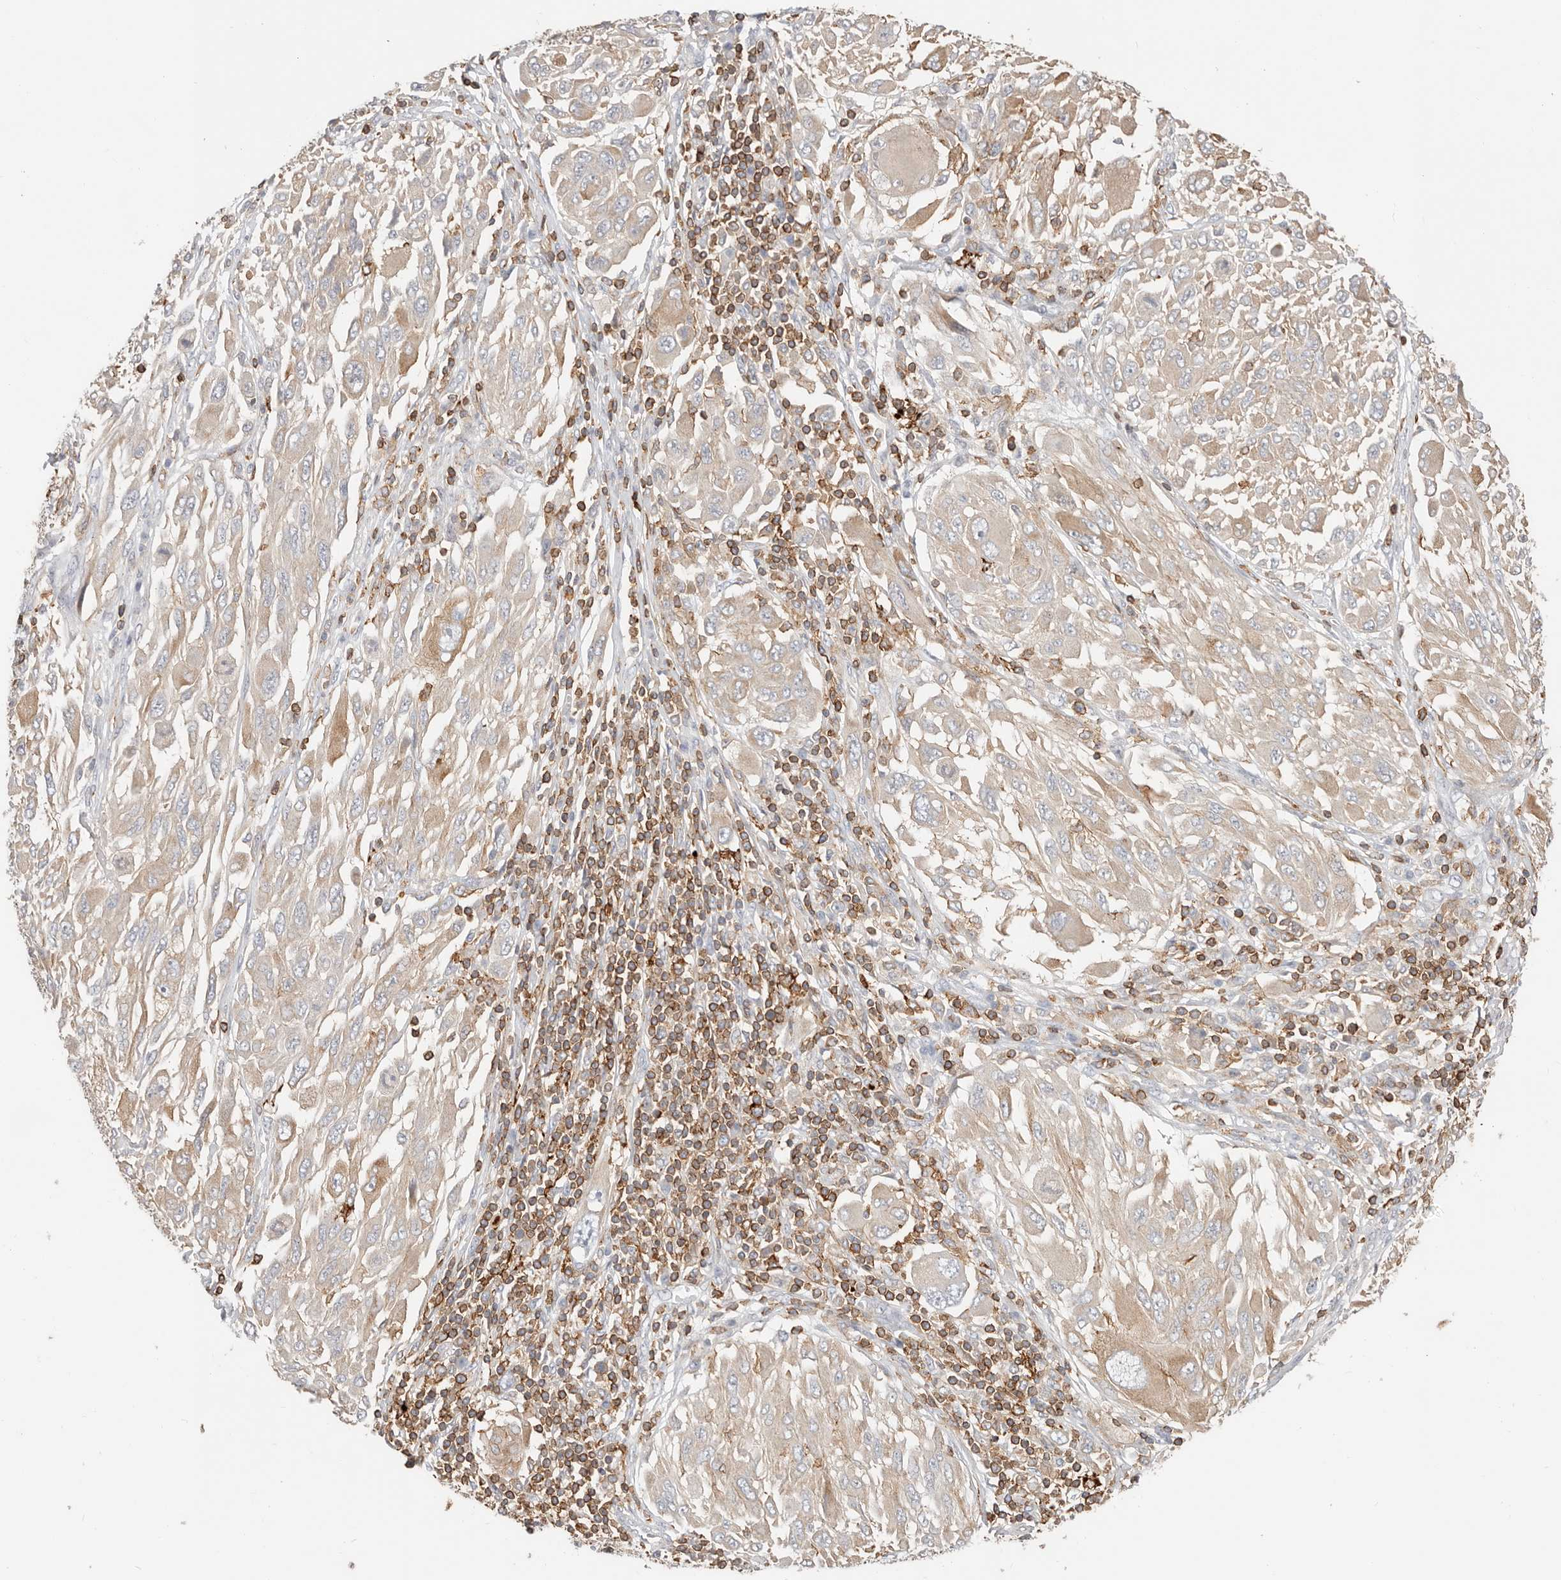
{"staining": {"intensity": "weak", "quantity": ">75%", "location": "cytoplasmic/membranous"}, "tissue": "melanoma", "cell_type": "Tumor cells", "image_type": "cancer", "snomed": [{"axis": "morphology", "description": "Malignant melanoma, NOS"}, {"axis": "topography", "description": "Skin"}], "caption": "An image of malignant melanoma stained for a protein demonstrates weak cytoplasmic/membranous brown staining in tumor cells.", "gene": "TMEM63B", "patient": {"sex": "female", "age": 91}}